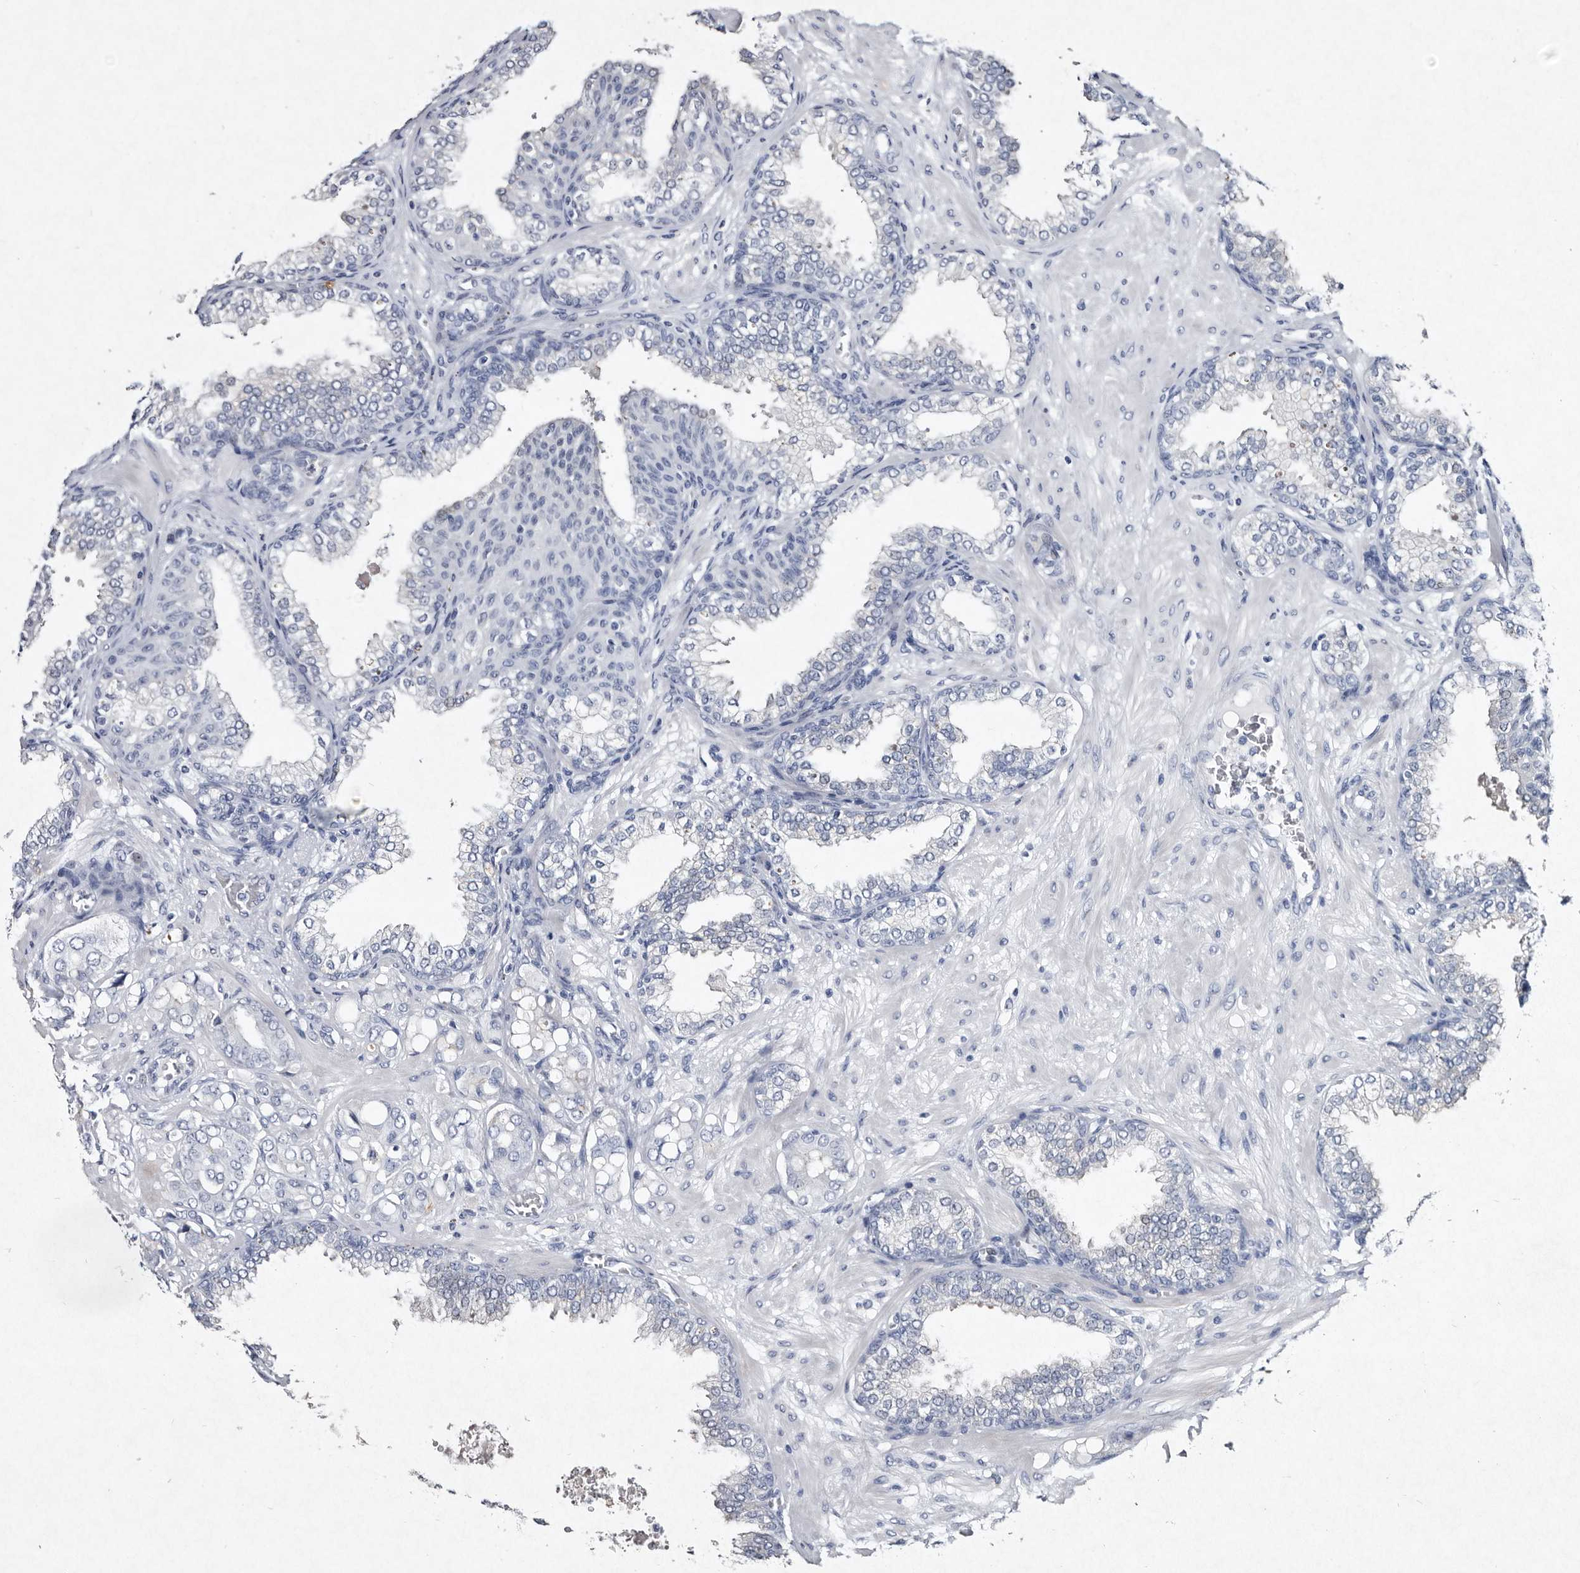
{"staining": {"intensity": "negative", "quantity": "none", "location": "none"}, "tissue": "prostate cancer", "cell_type": "Tumor cells", "image_type": "cancer", "snomed": [{"axis": "morphology", "description": "Adenocarcinoma, High grade"}, {"axis": "topography", "description": "Prostate"}], "caption": "High magnification brightfield microscopy of prostate cancer (high-grade adenocarcinoma) stained with DAB (3,3'-diaminobenzidine) (brown) and counterstained with hematoxylin (blue): tumor cells show no significant expression. The staining was performed using DAB to visualize the protein expression in brown, while the nuclei were stained in blue with hematoxylin (Magnification: 20x).", "gene": "SERPINB8", "patient": {"sex": "male", "age": 52}}